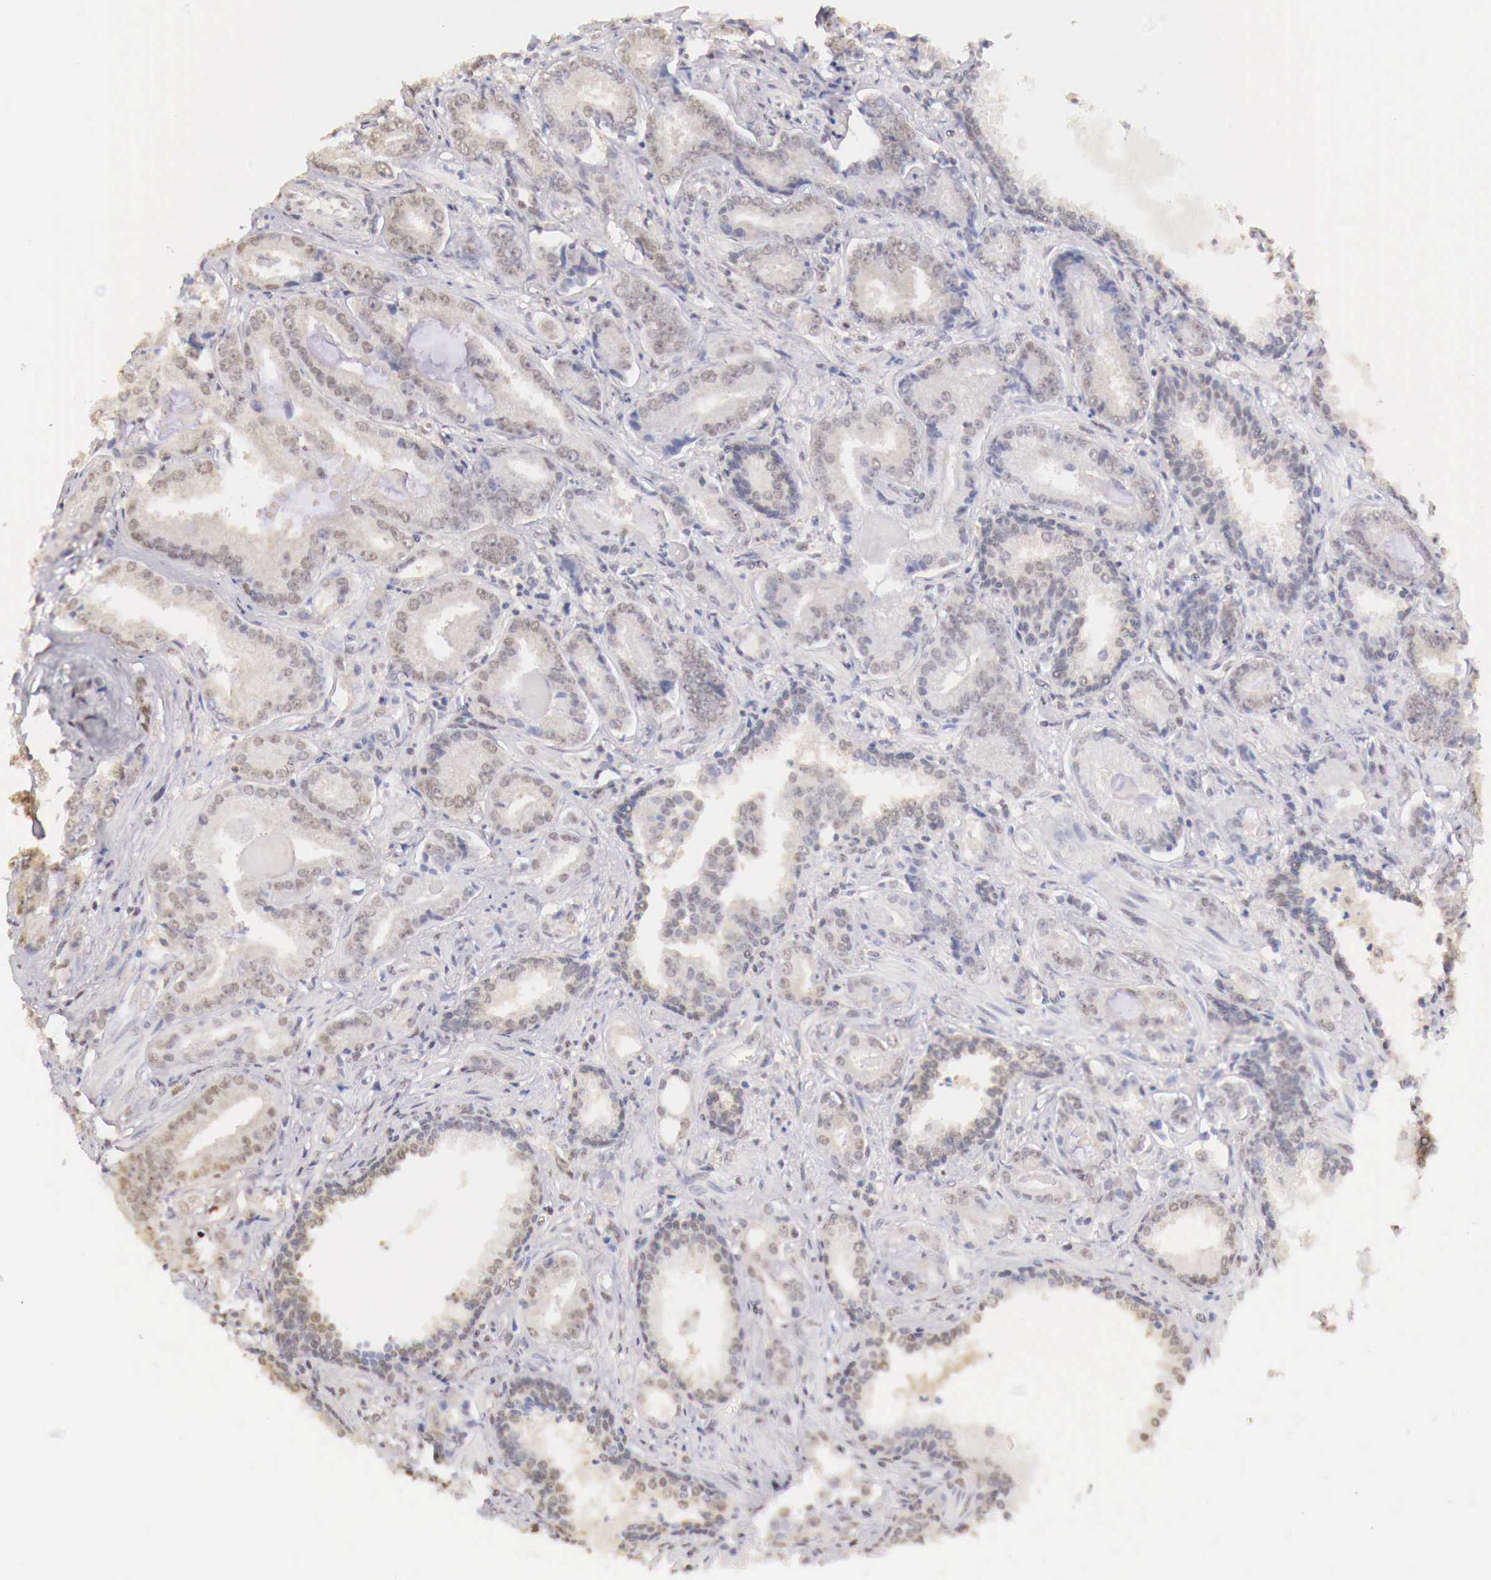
{"staining": {"intensity": "weak", "quantity": "25%-75%", "location": "cytoplasmic/membranous,nuclear"}, "tissue": "prostate cancer", "cell_type": "Tumor cells", "image_type": "cancer", "snomed": [{"axis": "morphology", "description": "Adenocarcinoma, Low grade"}, {"axis": "topography", "description": "Prostate"}], "caption": "The immunohistochemical stain labels weak cytoplasmic/membranous and nuclear positivity in tumor cells of prostate cancer tissue.", "gene": "UBA1", "patient": {"sex": "male", "age": 65}}